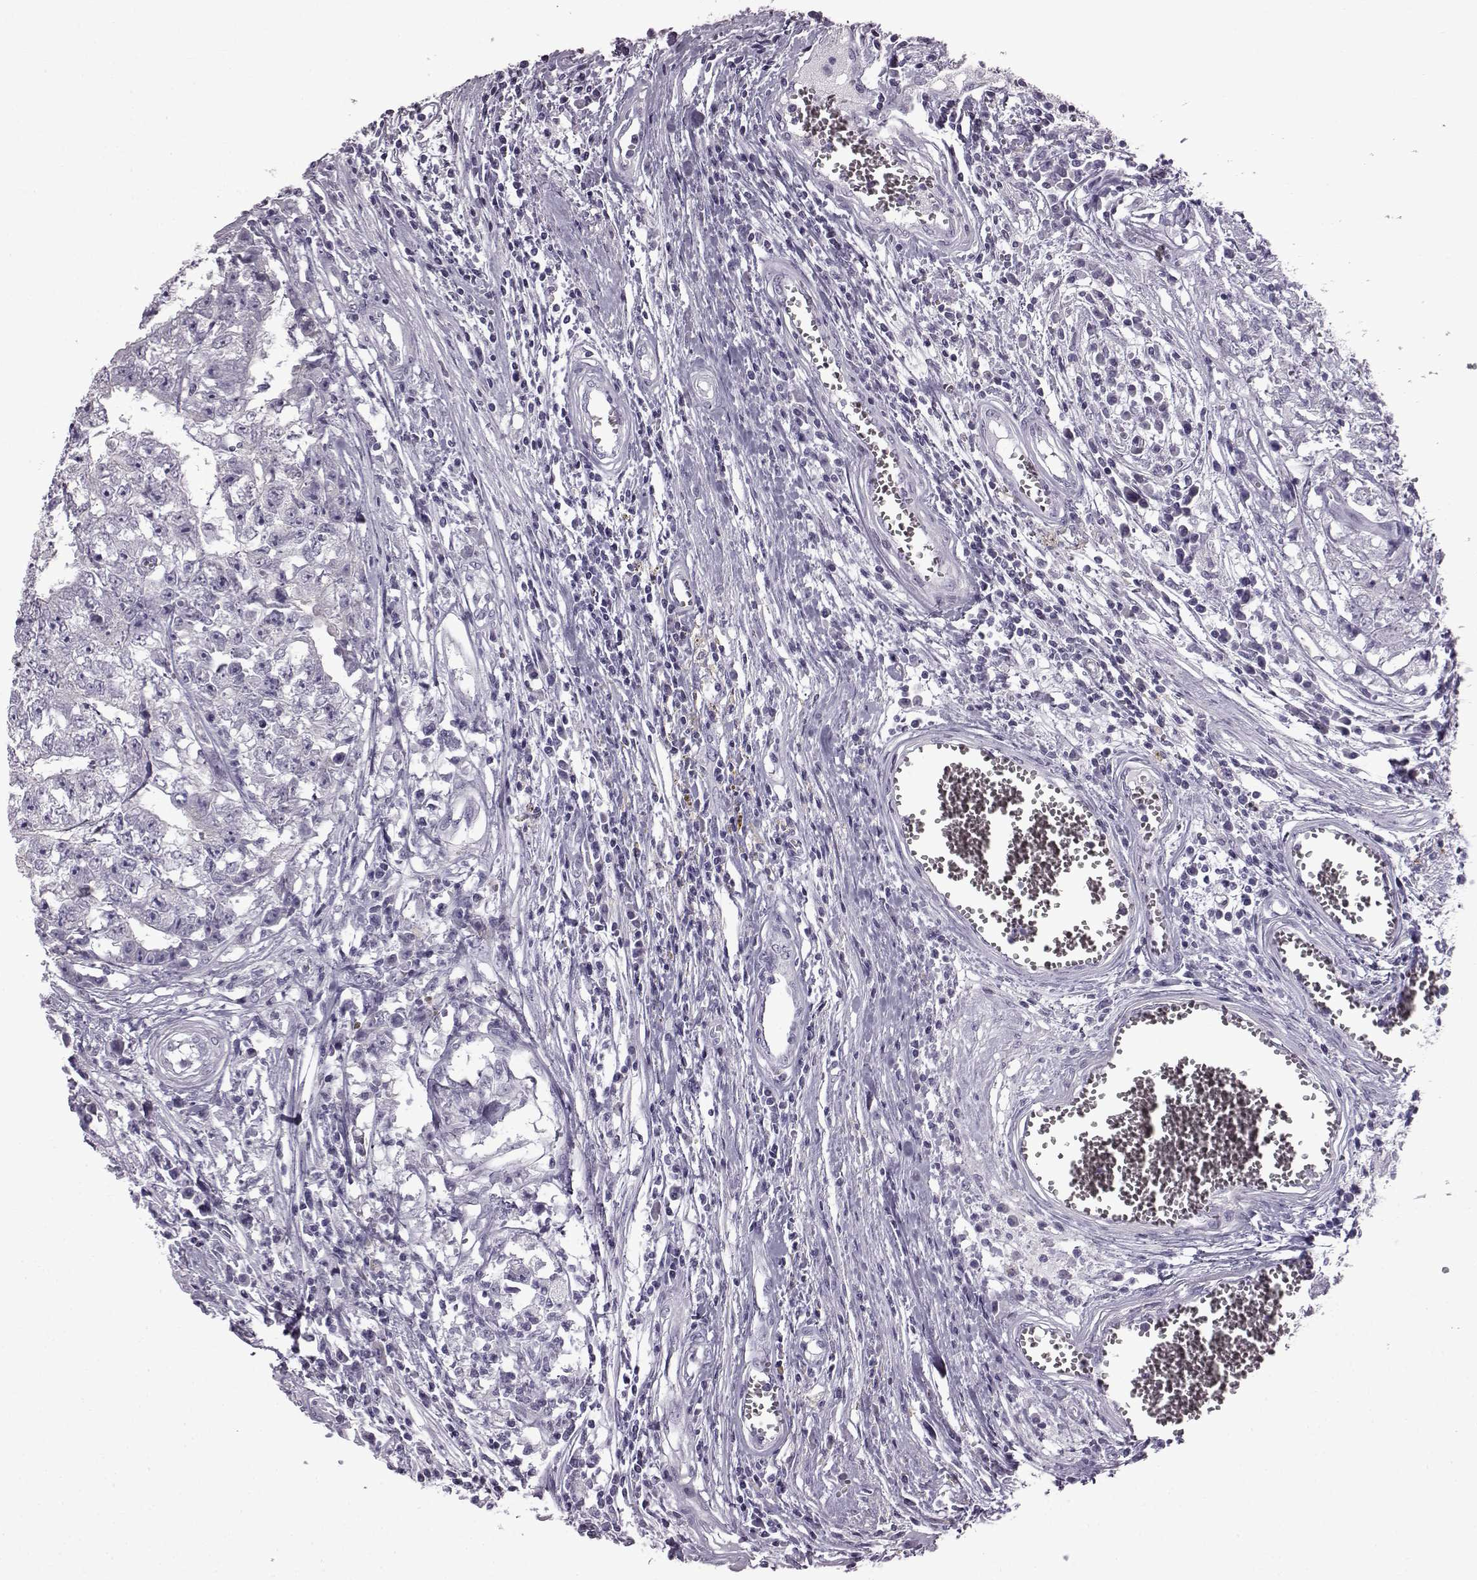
{"staining": {"intensity": "negative", "quantity": "none", "location": "none"}, "tissue": "testis cancer", "cell_type": "Tumor cells", "image_type": "cancer", "snomed": [{"axis": "morphology", "description": "Carcinoma, Embryonal, NOS"}, {"axis": "topography", "description": "Testis"}], "caption": "Immunohistochemistry (IHC) of human testis cancer (embryonal carcinoma) displays no staining in tumor cells.", "gene": "SLC28A2", "patient": {"sex": "male", "age": 36}}